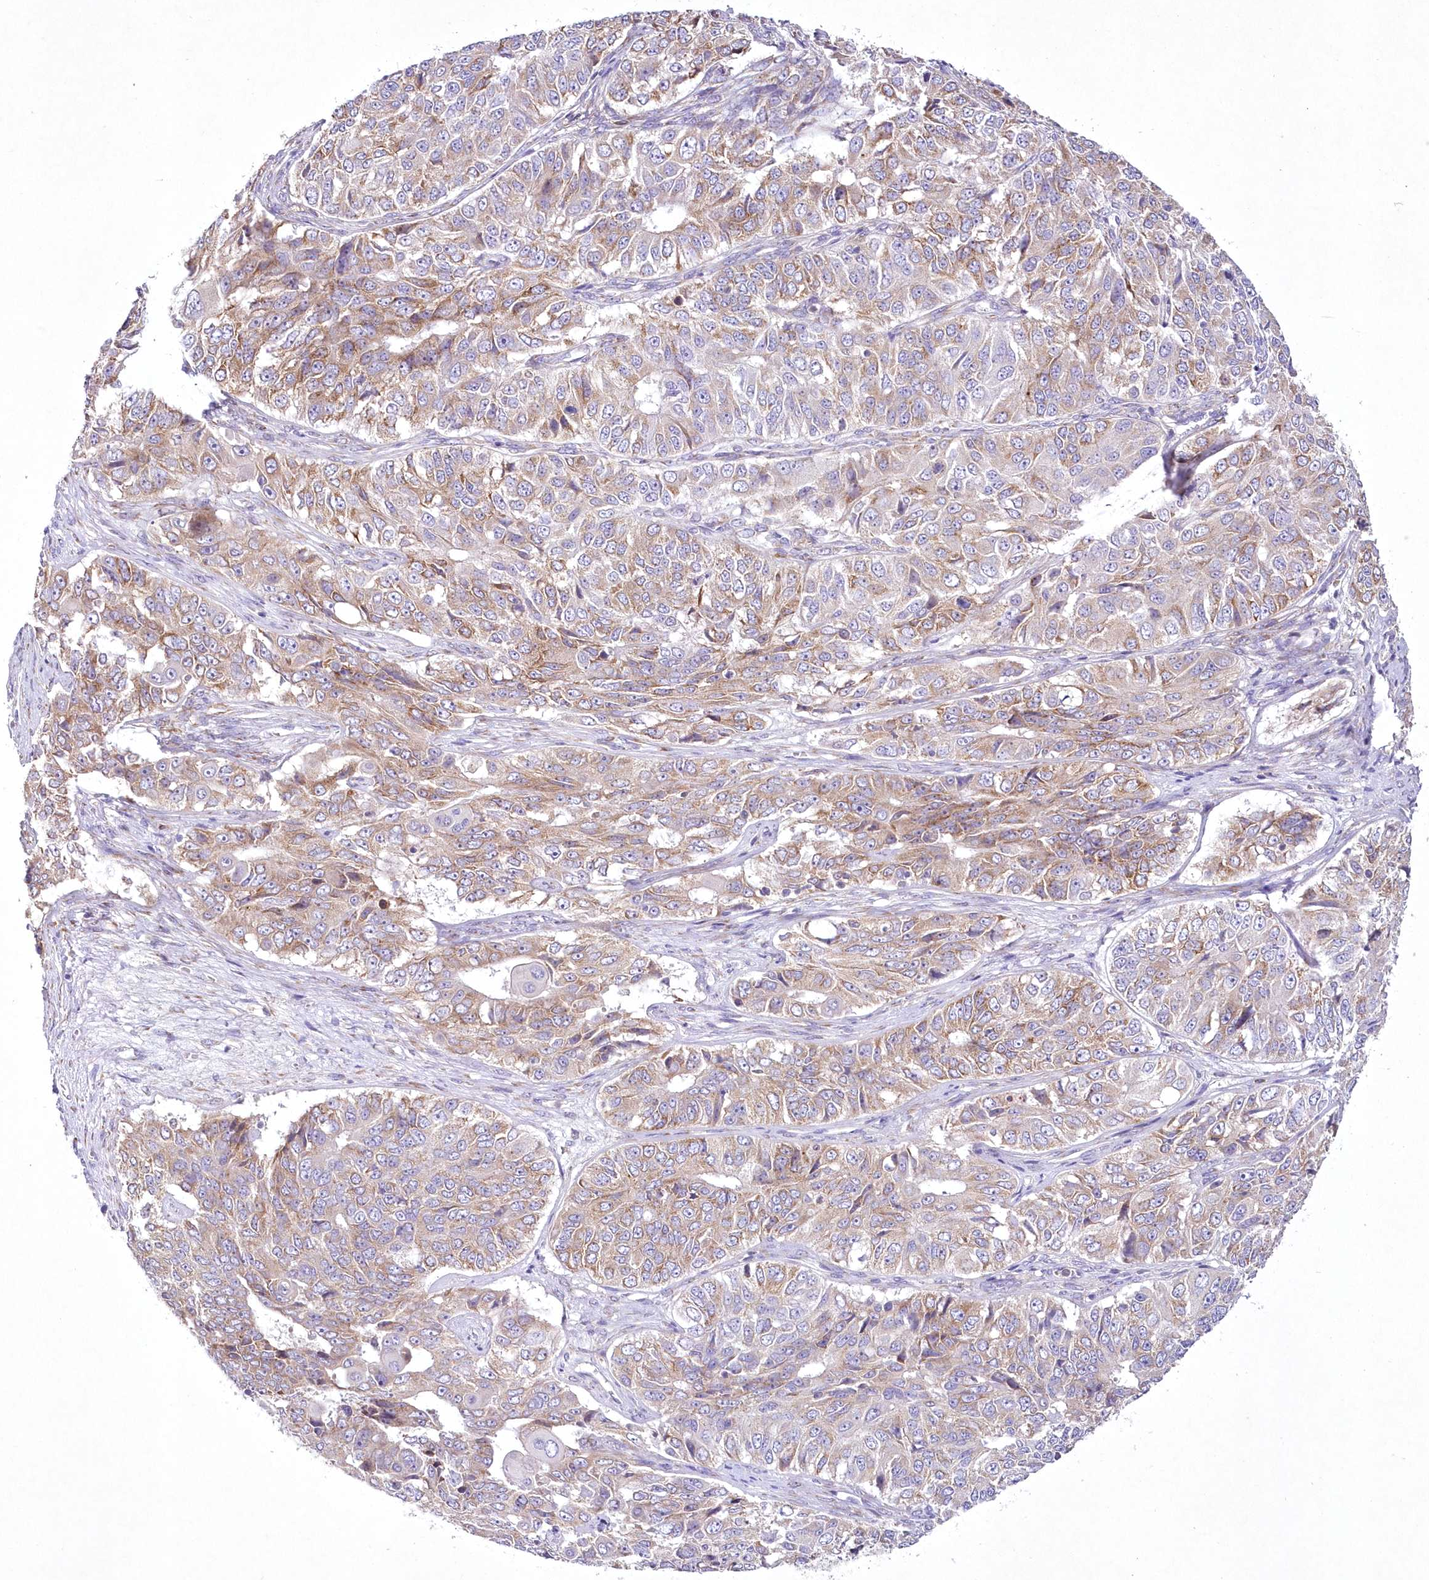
{"staining": {"intensity": "moderate", "quantity": "25%-75%", "location": "cytoplasmic/membranous"}, "tissue": "ovarian cancer", "cell_type": "Tumor cells", "image_type": "cancer", "snomed": [{"axis": "morphology", "description": "Carcinoma, endometroid"}, {"axis": "topography", "description": "Ovary"}], "caption": "Moderate cytoplasmic/membranous positivity is identified in about 25%-75% of tumor cells in ovarian endometroid carcinoma. (IHC, brightfield microscopy, high magnification).", "gene": "ARFGEF3", "patient": {"sex": "female", "age": 51}}